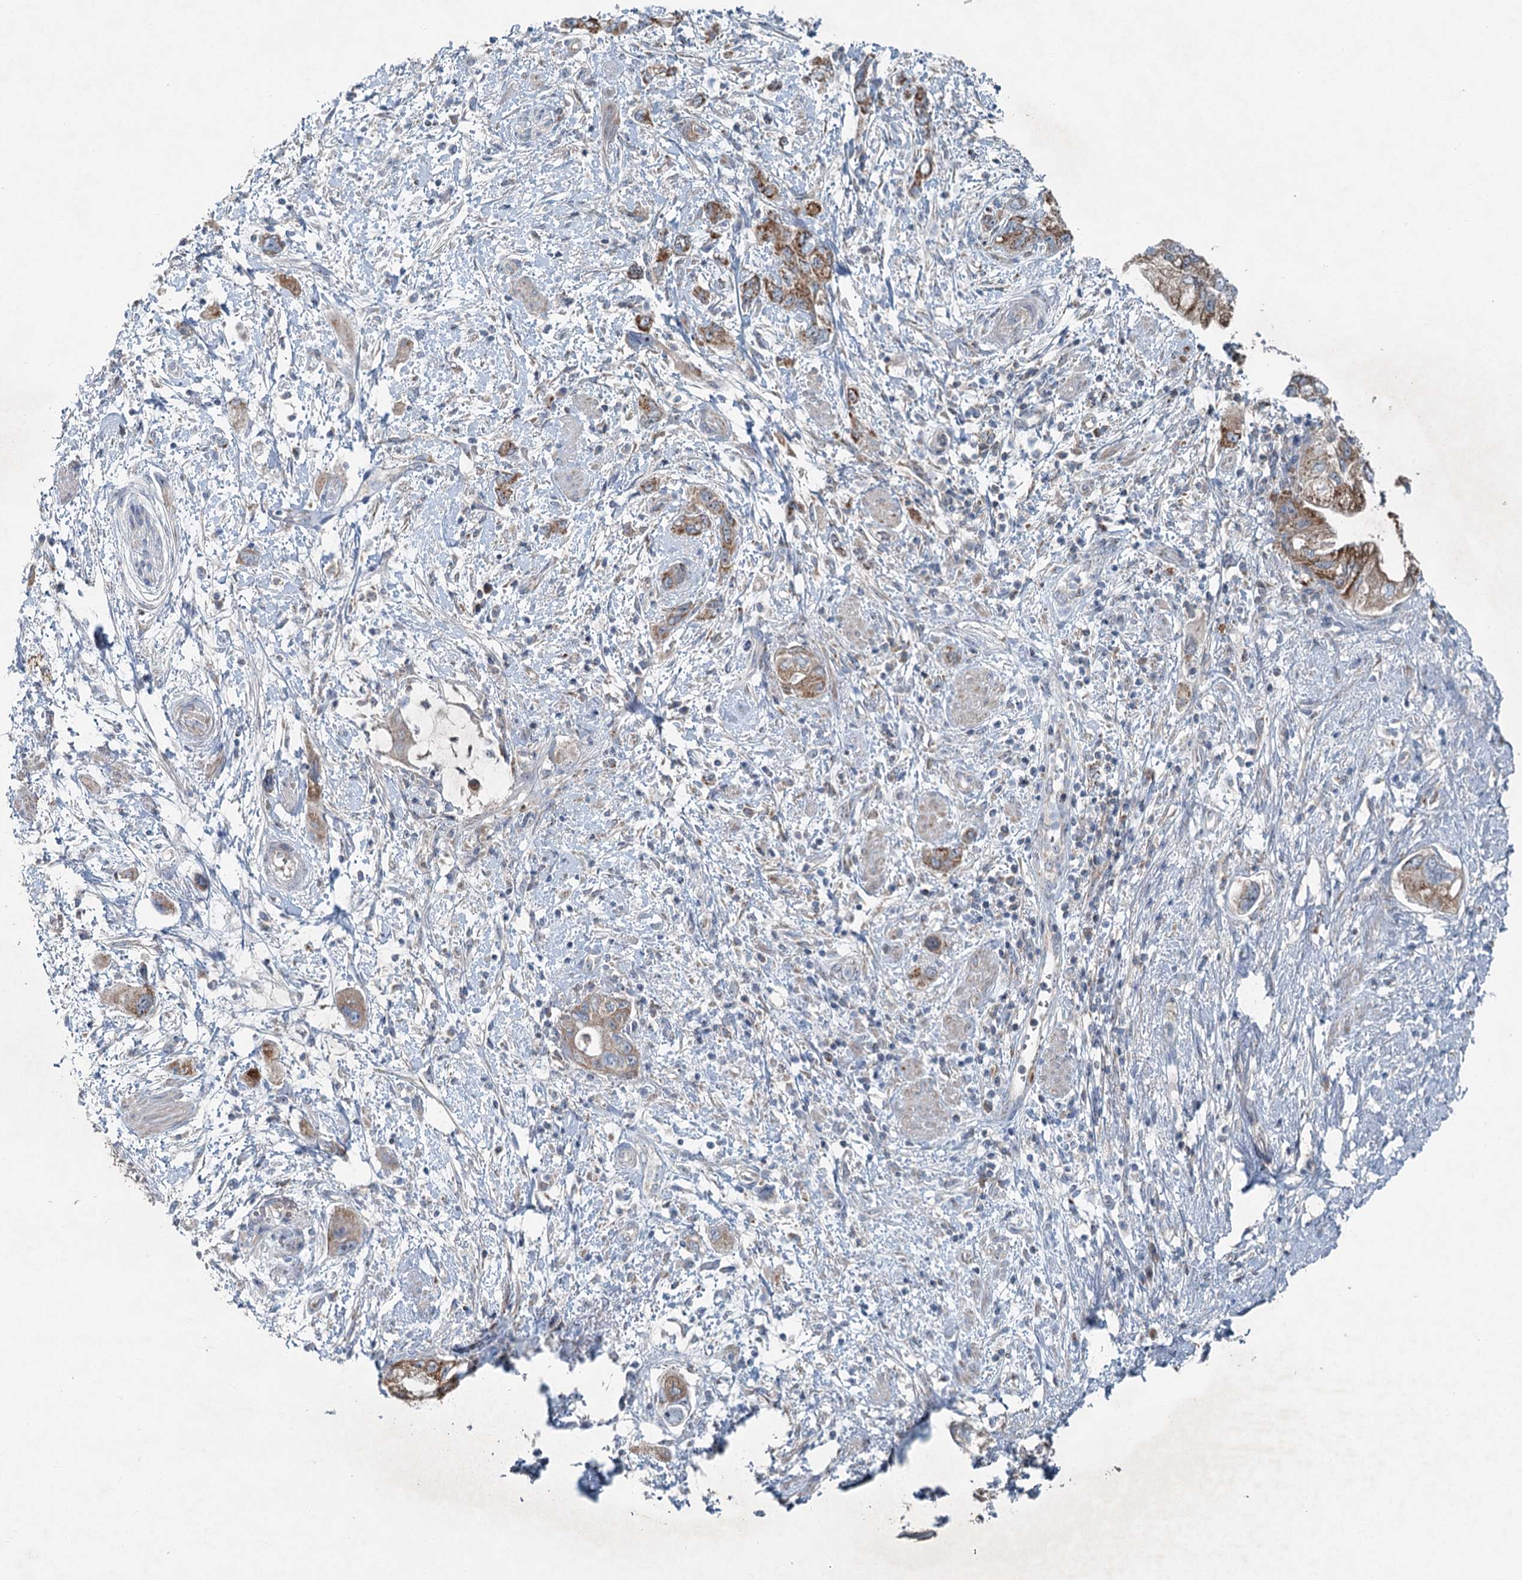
{"staining": {"intensity": "moderate", "quantity": ">75%", "location": "cytoplasmic/membranous"}, "tissue": "pancreatic cancer", "cell_type": "Tumor cells", "image_type": "cancer", "snomed": [{"axis": "morphology", "description": "Adenocarcinoma, NOS"}, {"axis": "topography", "description": "Pancreas"}], "caption": "Immunohistochemical staining of human pancreatic adenocarcinoma exhibits medium levels of moderate cytoplasmic/membranous expression in approximately >75% of tumor cells.", "gene": "CHCHD5", "patient": {"sex": "female", "age": 73}}